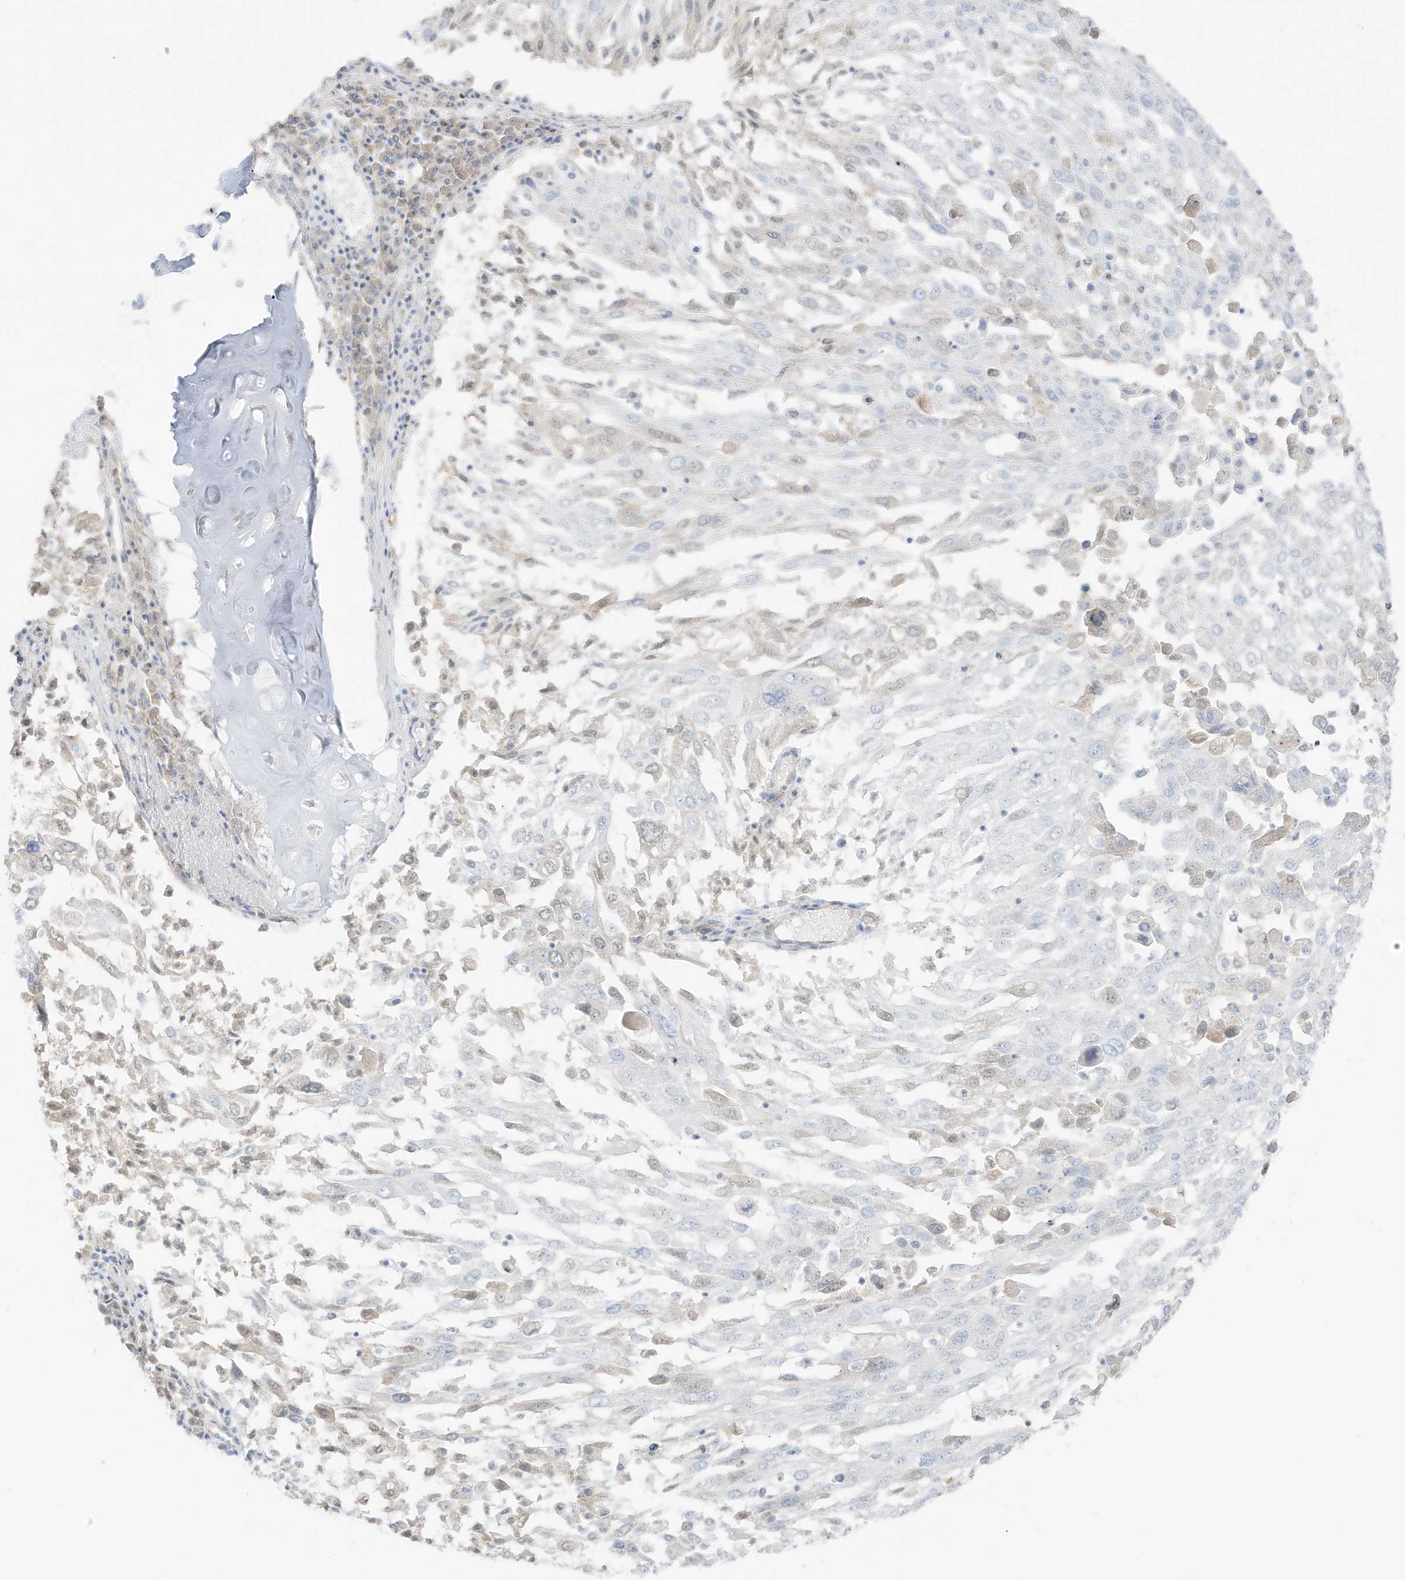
{"staining": {"intensity": "negative", "quantity": "none", "location": "none"}, "tissue": "lung cancer", "cell_type": "Tumor cells", "image_type": "cancer", "snomed": [{"axis": "morphology", "description": "Squamous cell carcinoma, NOS"}, {"axis": "topography", "description": "Lung"}], "caption": "There is no significant staining in tumor cells of lung cancer (squamous cell carcinoma).", "gene": "C11orf87", "patient": {"sex": "male", "age": 65}}